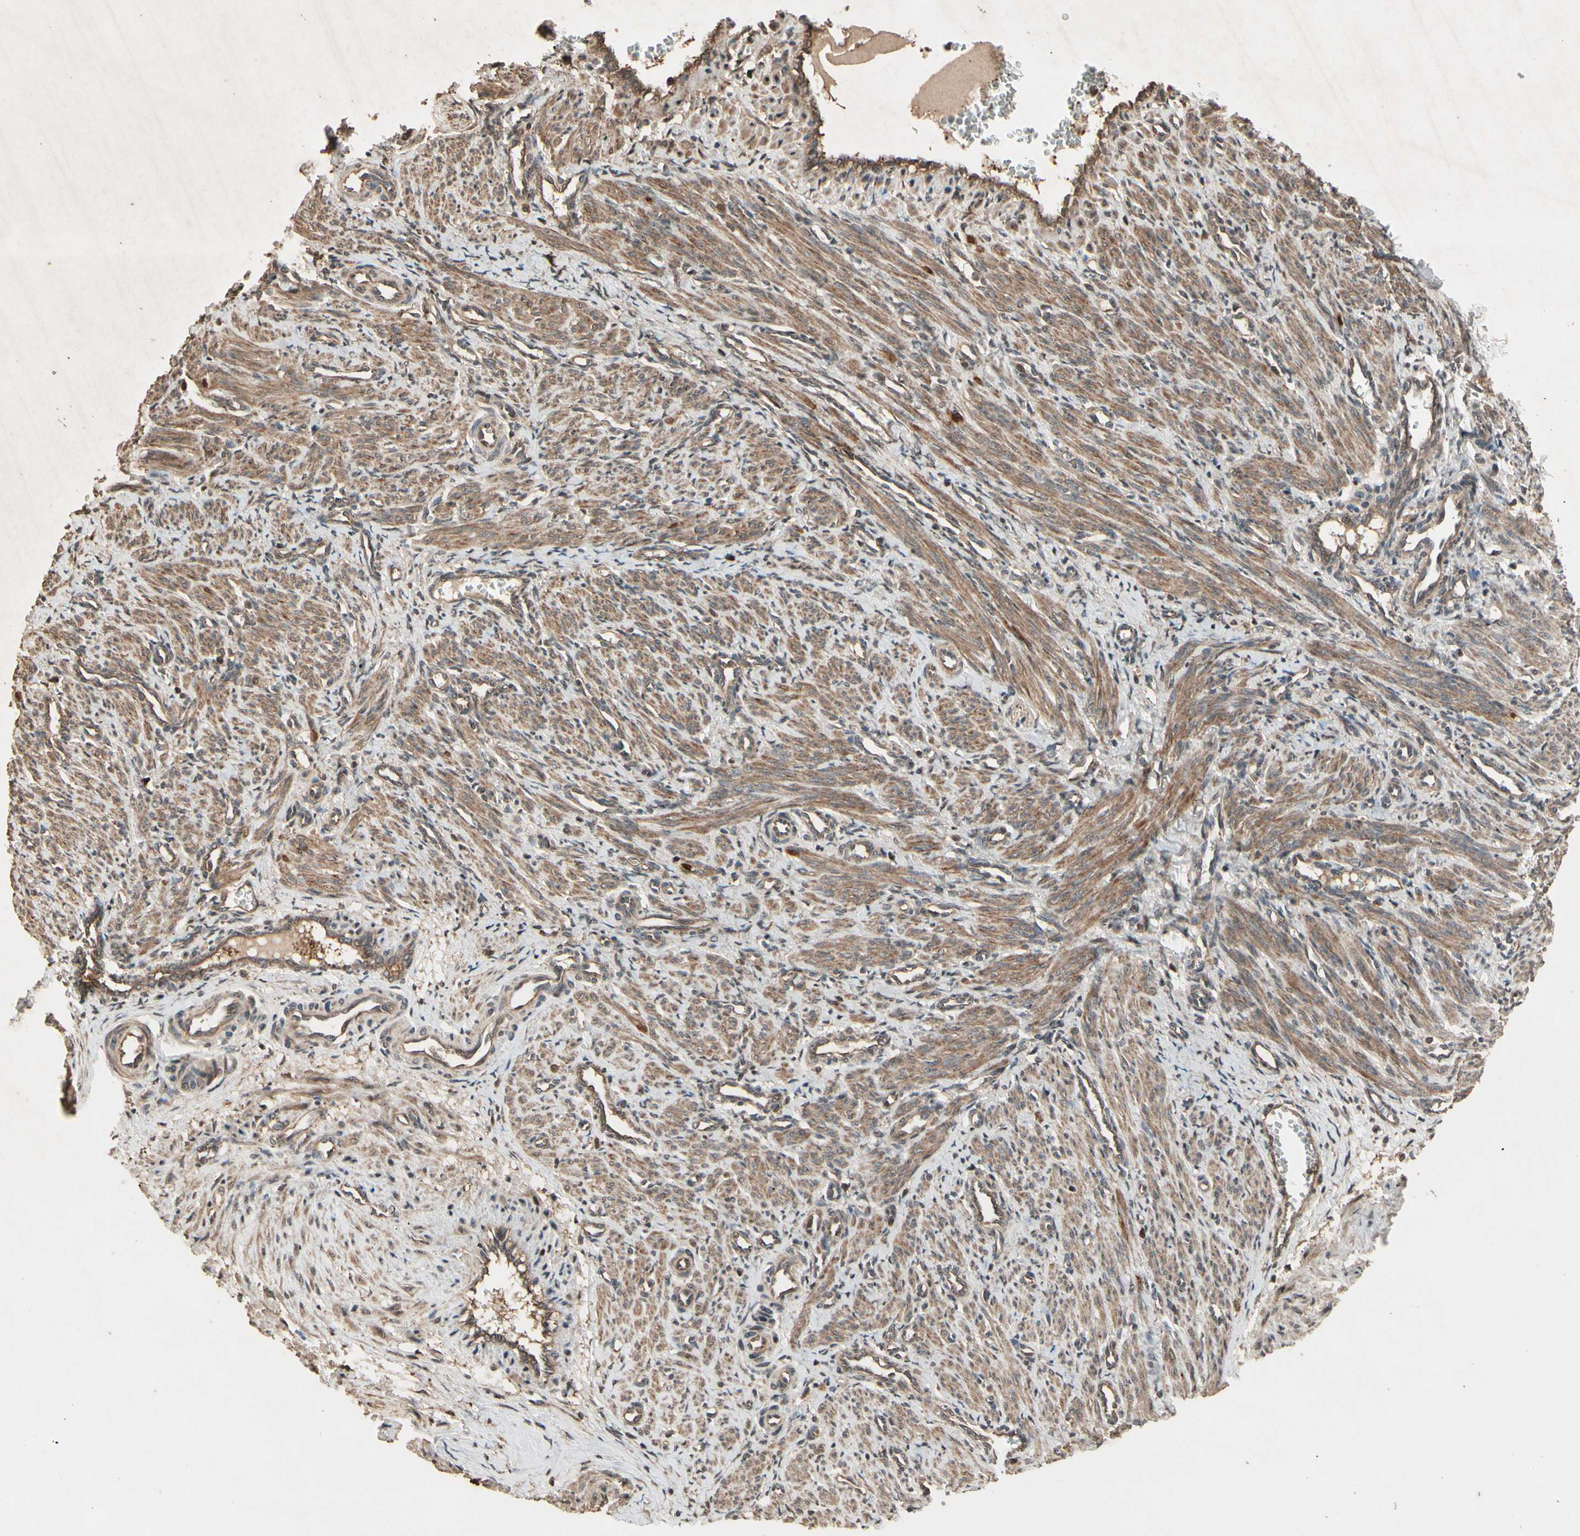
{"staining": {"intensity": "weak", "quantity": ">75%", "location": "cytoplasmic/membranous"}, "tissue": "smooth muscle", "cell_type": "Smooth muscle cells", "image_type": "normal", "snomed": [{"axis": "morphology", "description": "Normal tissue, NOS"}, {"axis": "topography", "description": "Endometrium"}], "caption": "Immunohistochemical staining of benign smooth muscle shows low levels of weak cytoplasmic/membranous positivity in about >75% of smooth muscle cells. The protein of interest is shown in brown color, while the nuclei are stained blue.", "gene": "CSF1R", "patient": {"sex": "female", "age": 33}}